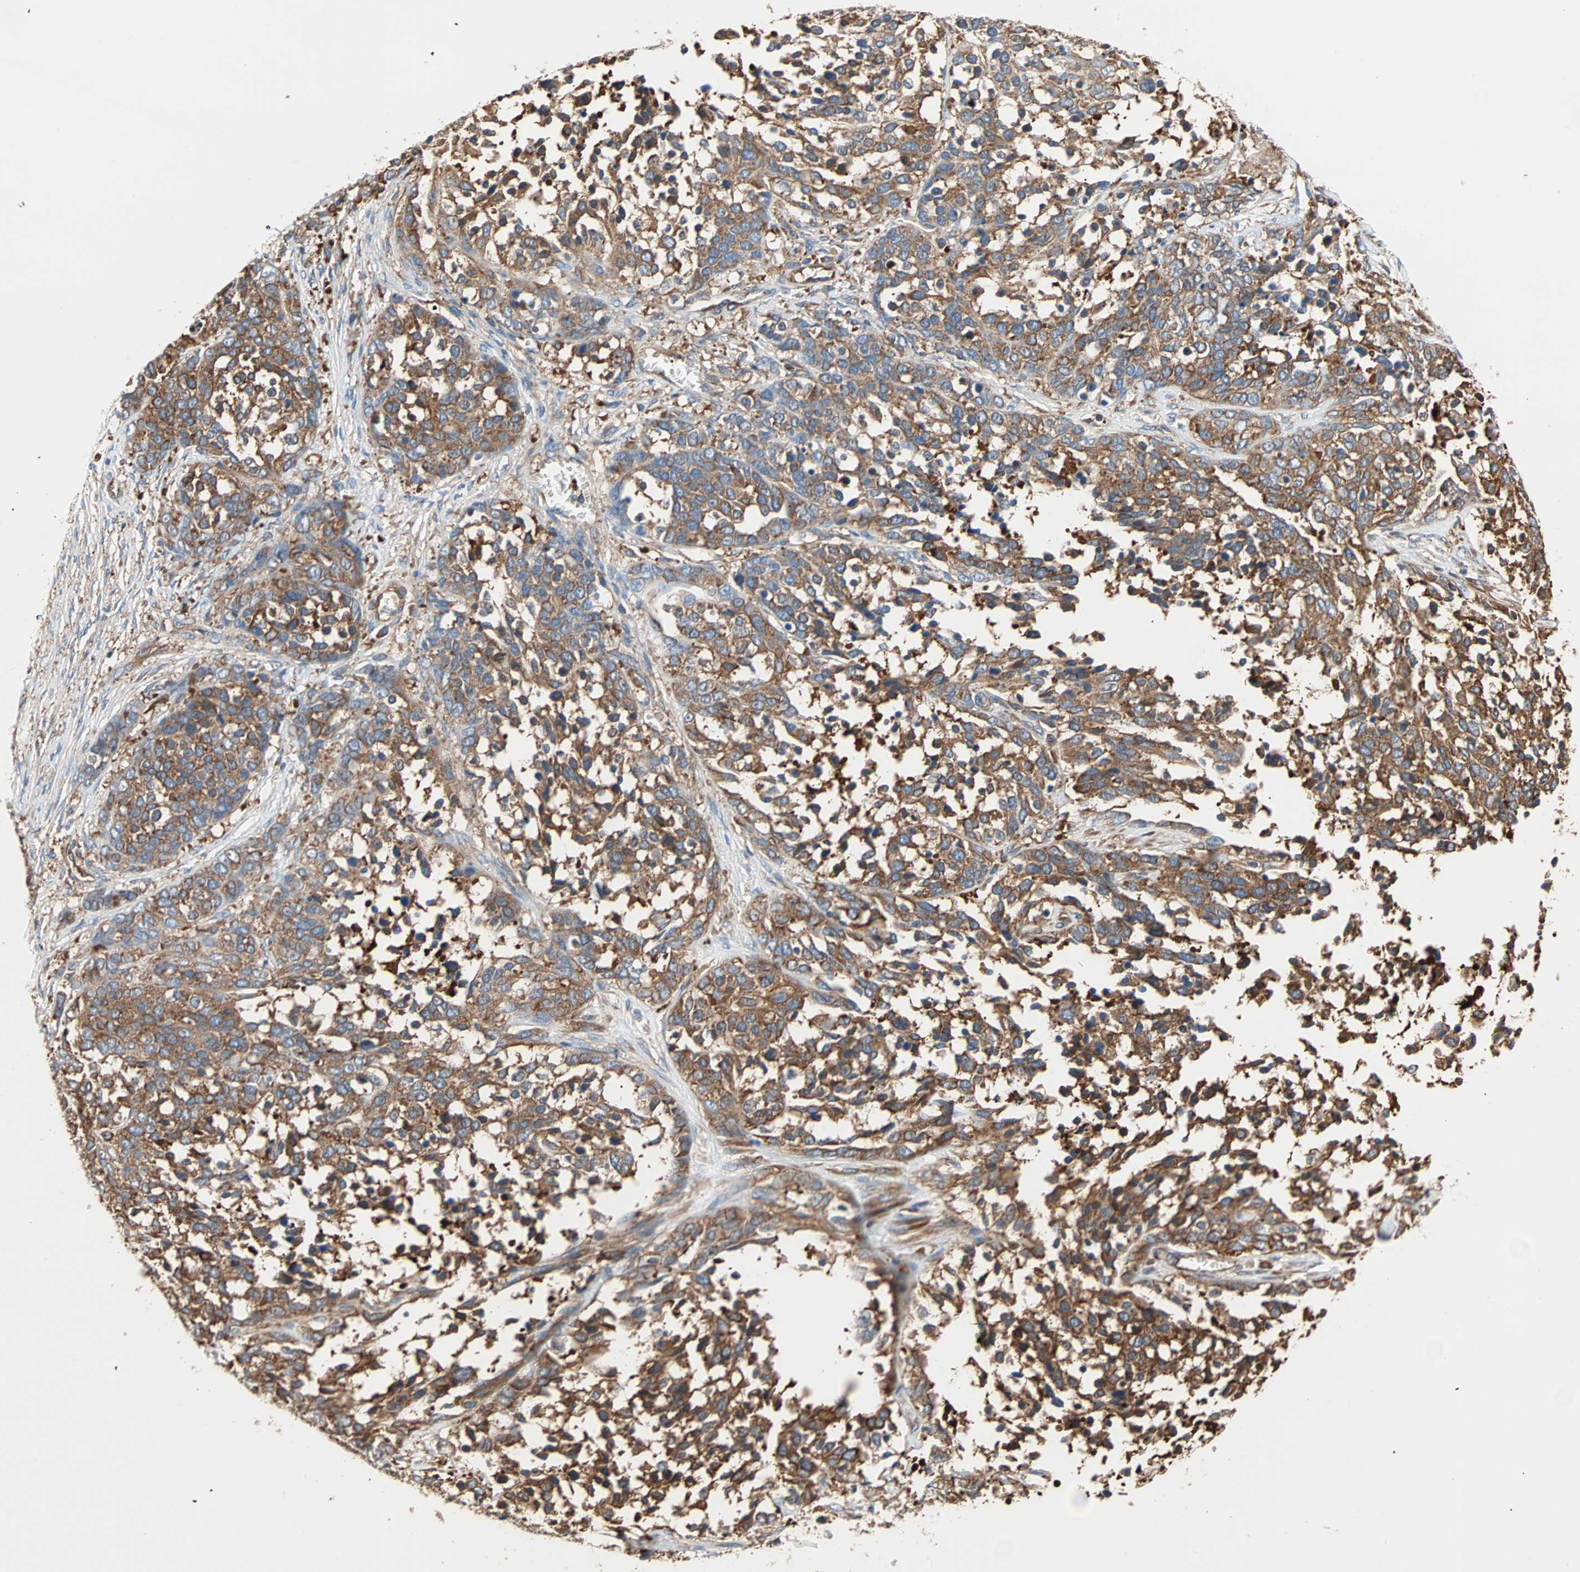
{"staining": {"intensity": "strong", "quantity": ">75%", "location": "cytoplasmic/membranous"}, "tissue": "ovarian cancer", "cell_type": "Tumor cells", "image_type": "cancer", "snomed": [{"axis": "morphology", "description": "Cystadenocarcinoma, serous, NOS"}, {"axis": "topography", "description": "Ovary"}], "caption": "Ovarian serous cystadenocarcinoma was stained to show a protein in brown. There is high levels of strong cytoplasmic/membranous staining in approximately >75% of tumor cells.", "gene": "EEF2", "patient": {"sex": "female", "age": 44}}